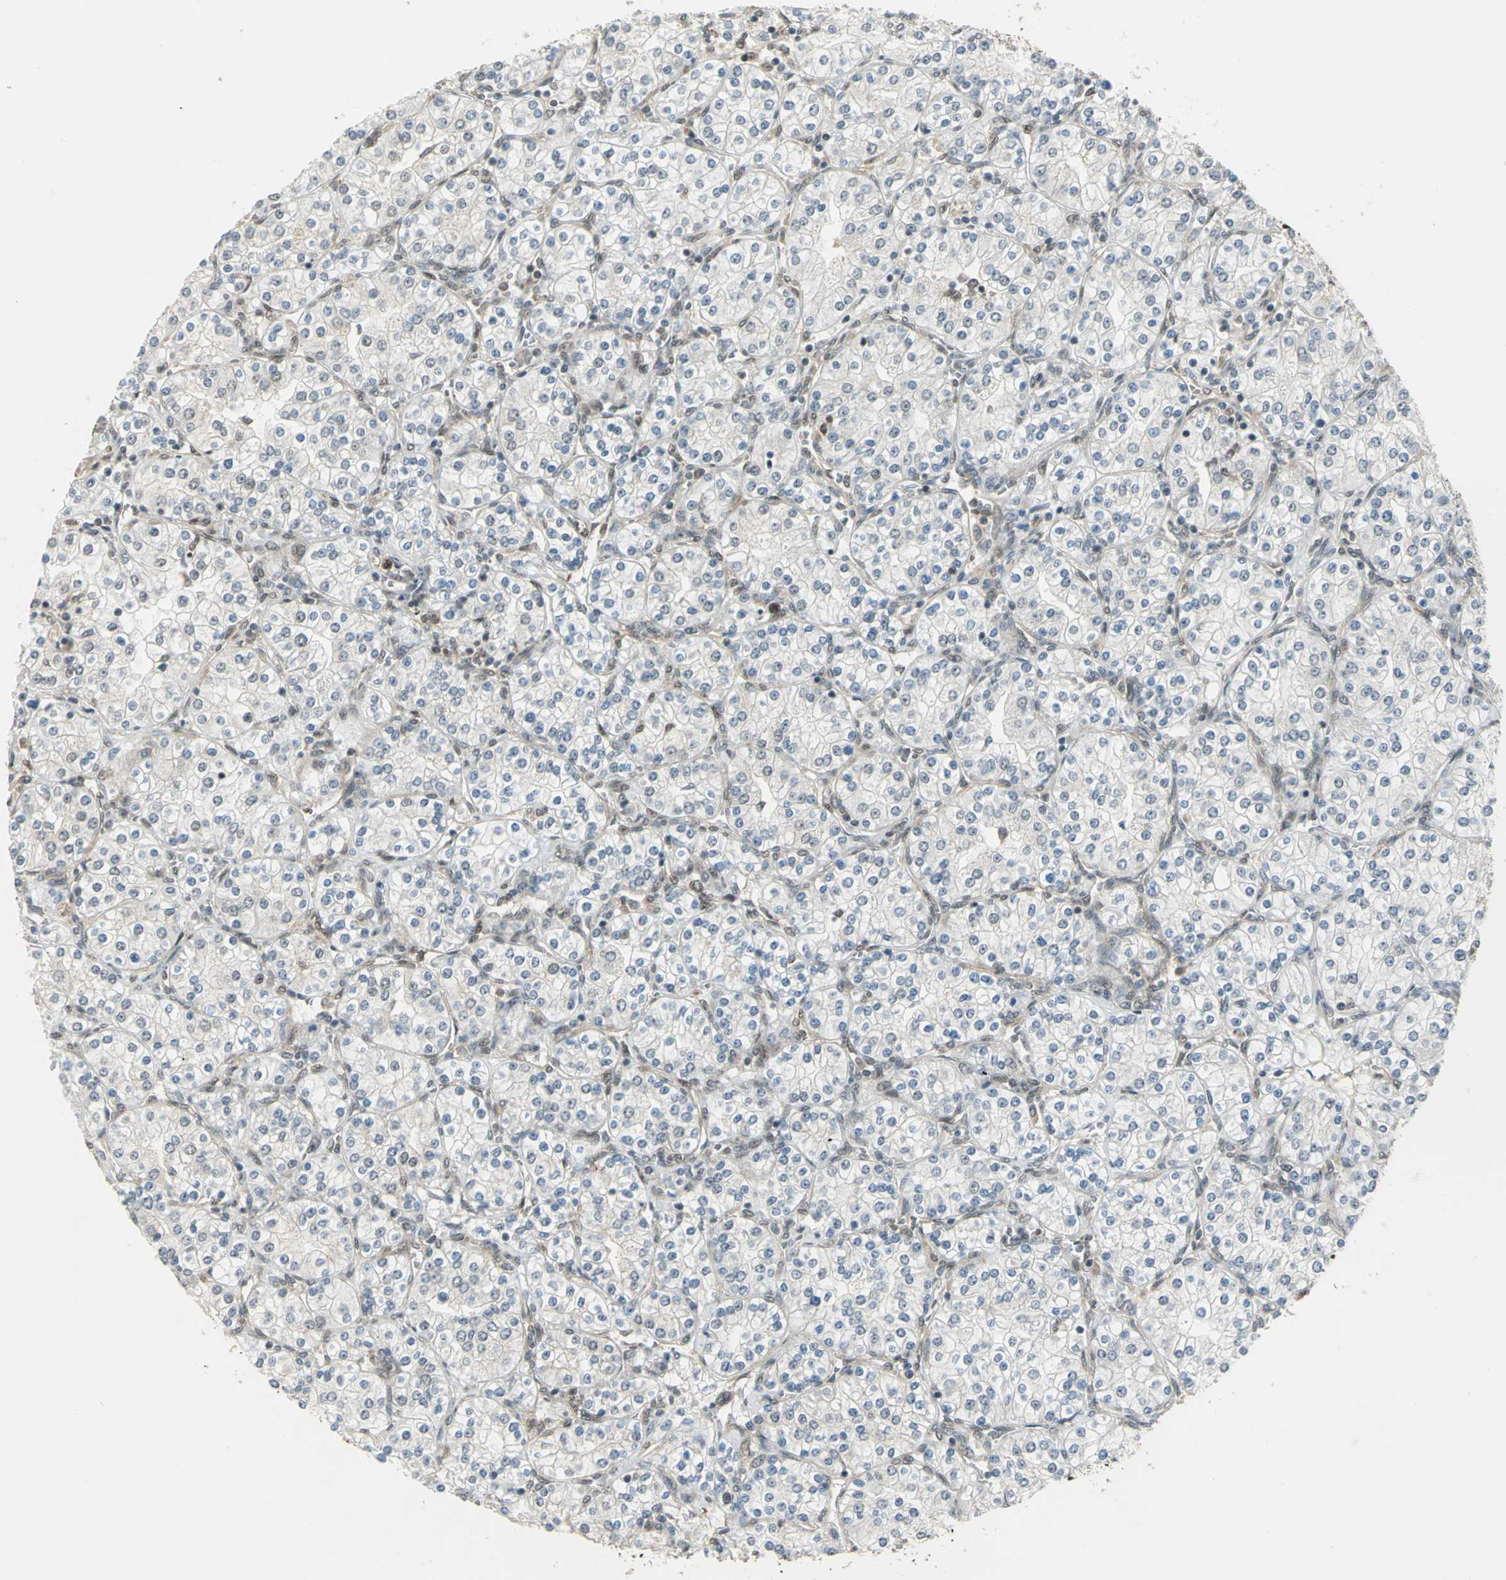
{"staining": {"intensity": "negative", "quantity": "none", "location": "none"}, "tissue": "renal cancer", "cell_type": "Tumor cells", "image_type": "cancer", "snomed": [{"axis": "morphology", "description": "Adenocarcinoma, NOS"}, {"axis": "topography", "description": "Kidney"}], "caption": "Human renal cancer stained for a protein using IHC exhibits no positivity in tumor cells.", "gene": "DDX5", "patient": {"sex": "male", "age": 77}}